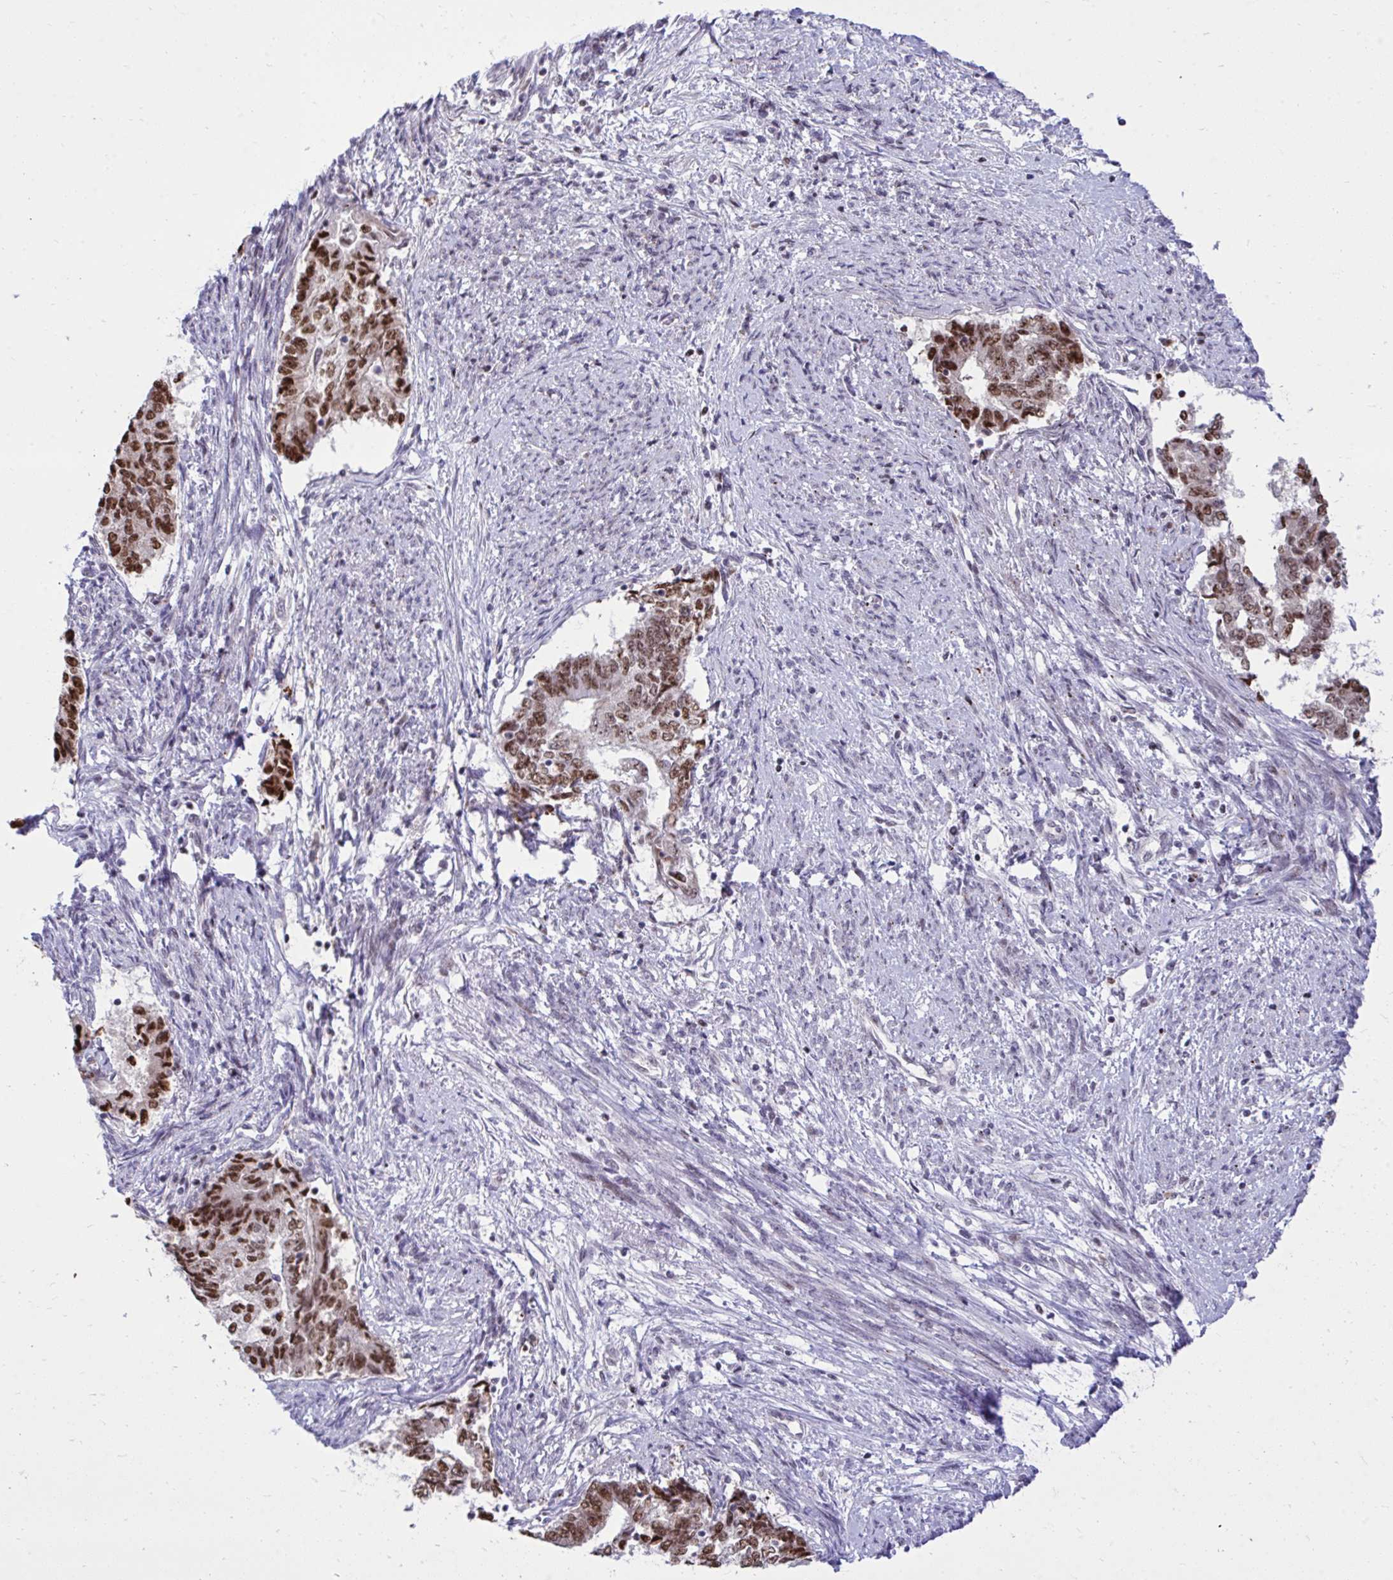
{"staining": {"intensity": "strong", "quantity": ">75%", "location": "nuclear"}, "tissue": "endometrial cancer", "cell_type": "Tumor cells", "image_type": "cancer", "snomed": [{"axis": "morphology", "description": "Adenocarcinoma, NOS"}, {"axis": "topography", "description": "Endometrium"}], "caption": "Tumor cells show strong nuclear expression in approximately >75% of cells in endometrial adenocarcinoma.", "gene": "C14orf39", "patient": {"sex": "female", "age": 65}}